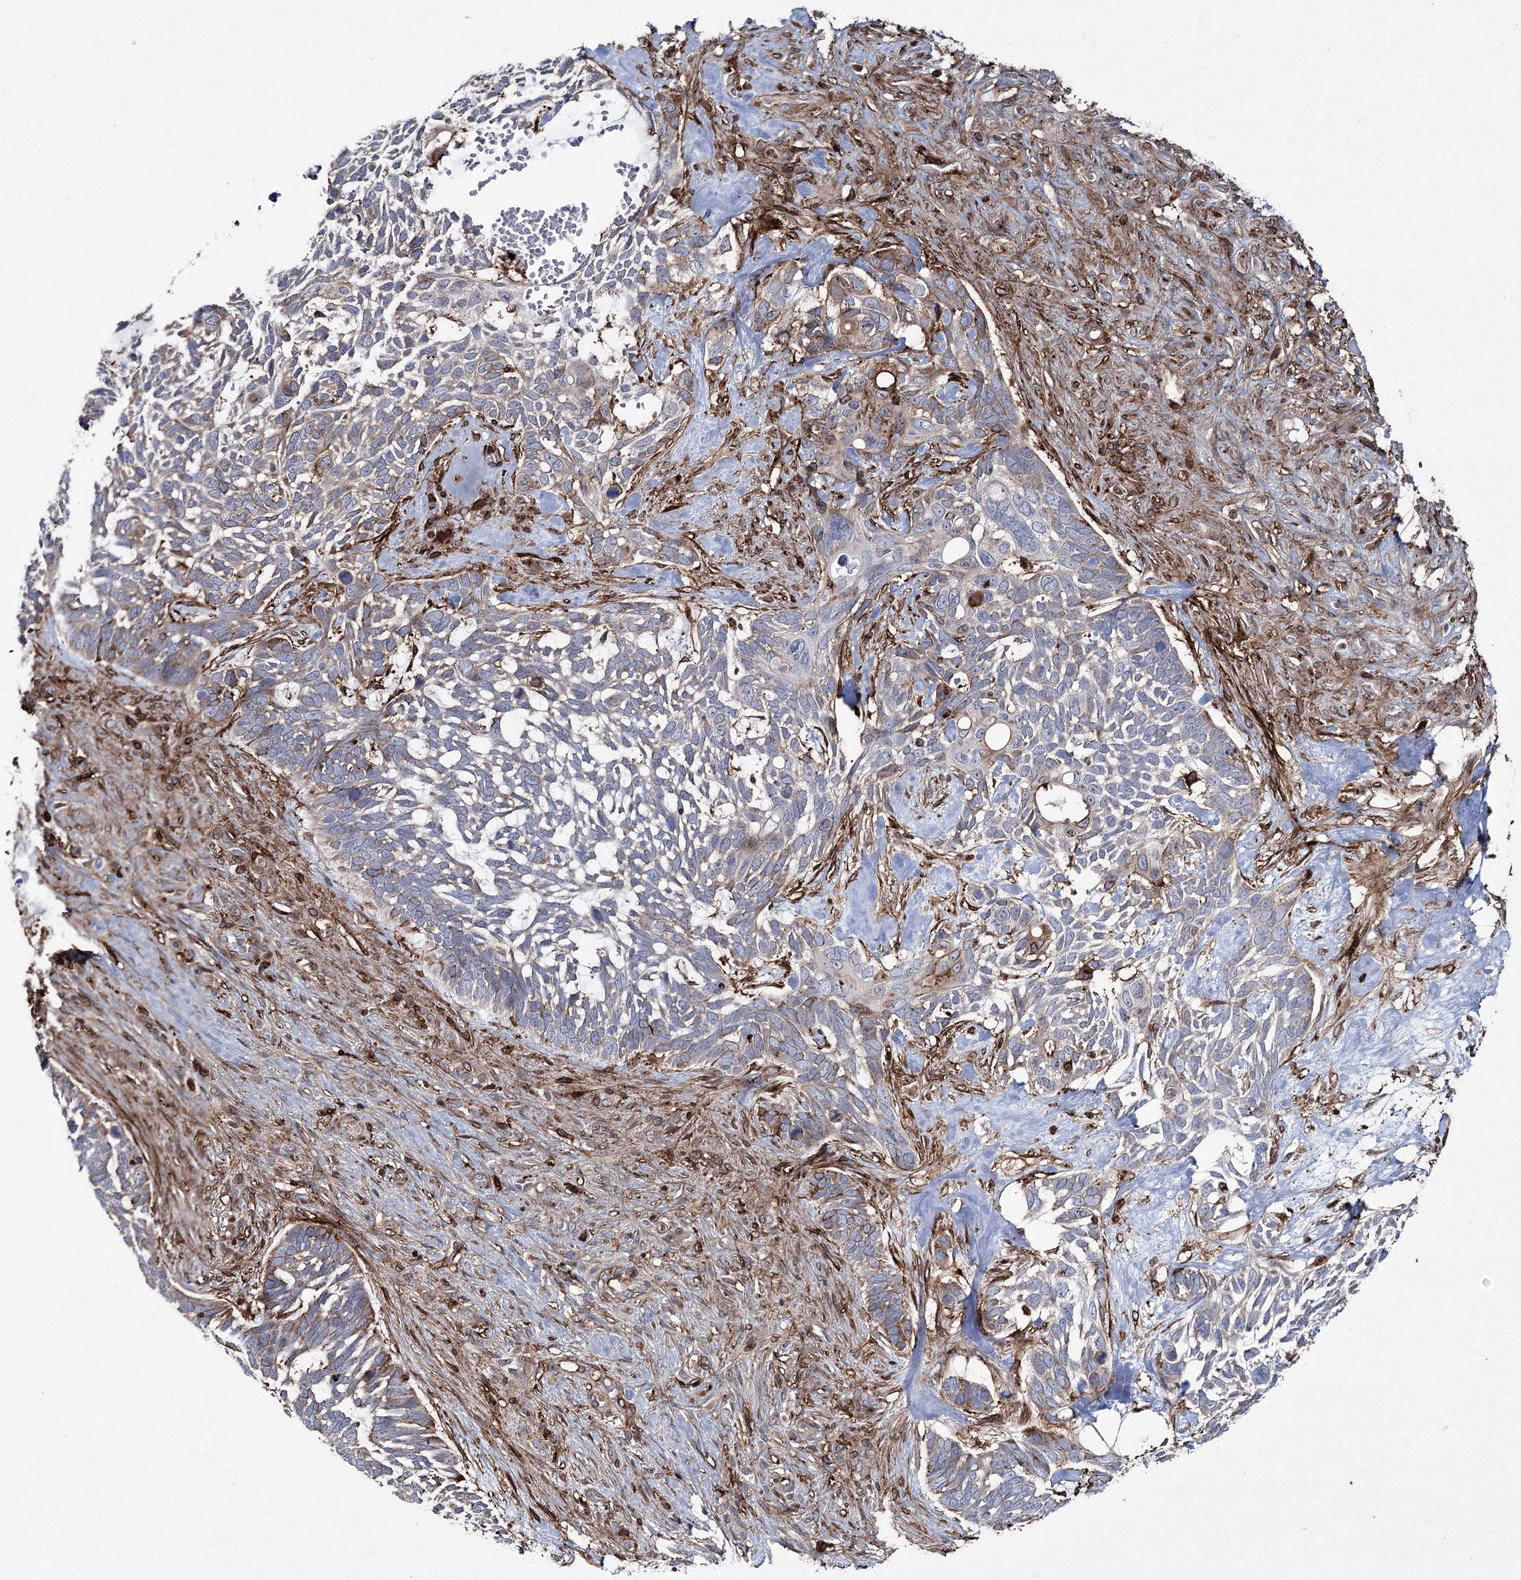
{"staining": {"intensity": "negative", "quantity": "none", "location": "none"}, "tissue": "skin cancer", "cell_type": "Tumor cells", "image_type": "cancer", "snomed": [{"axis": "morphology", "description": "Basal cell carcinoma"}, {"axis": "topography", "description": "Skin"}], "caption": "A high-resolution histopathology image shows immunohistochemistry (IHC) staining of basal cell carcinoma (skin), which reveals no significant expression in tumor cells.", "gene": "DCUN1D4", "patient": {"sex": "male", "age": 88}}